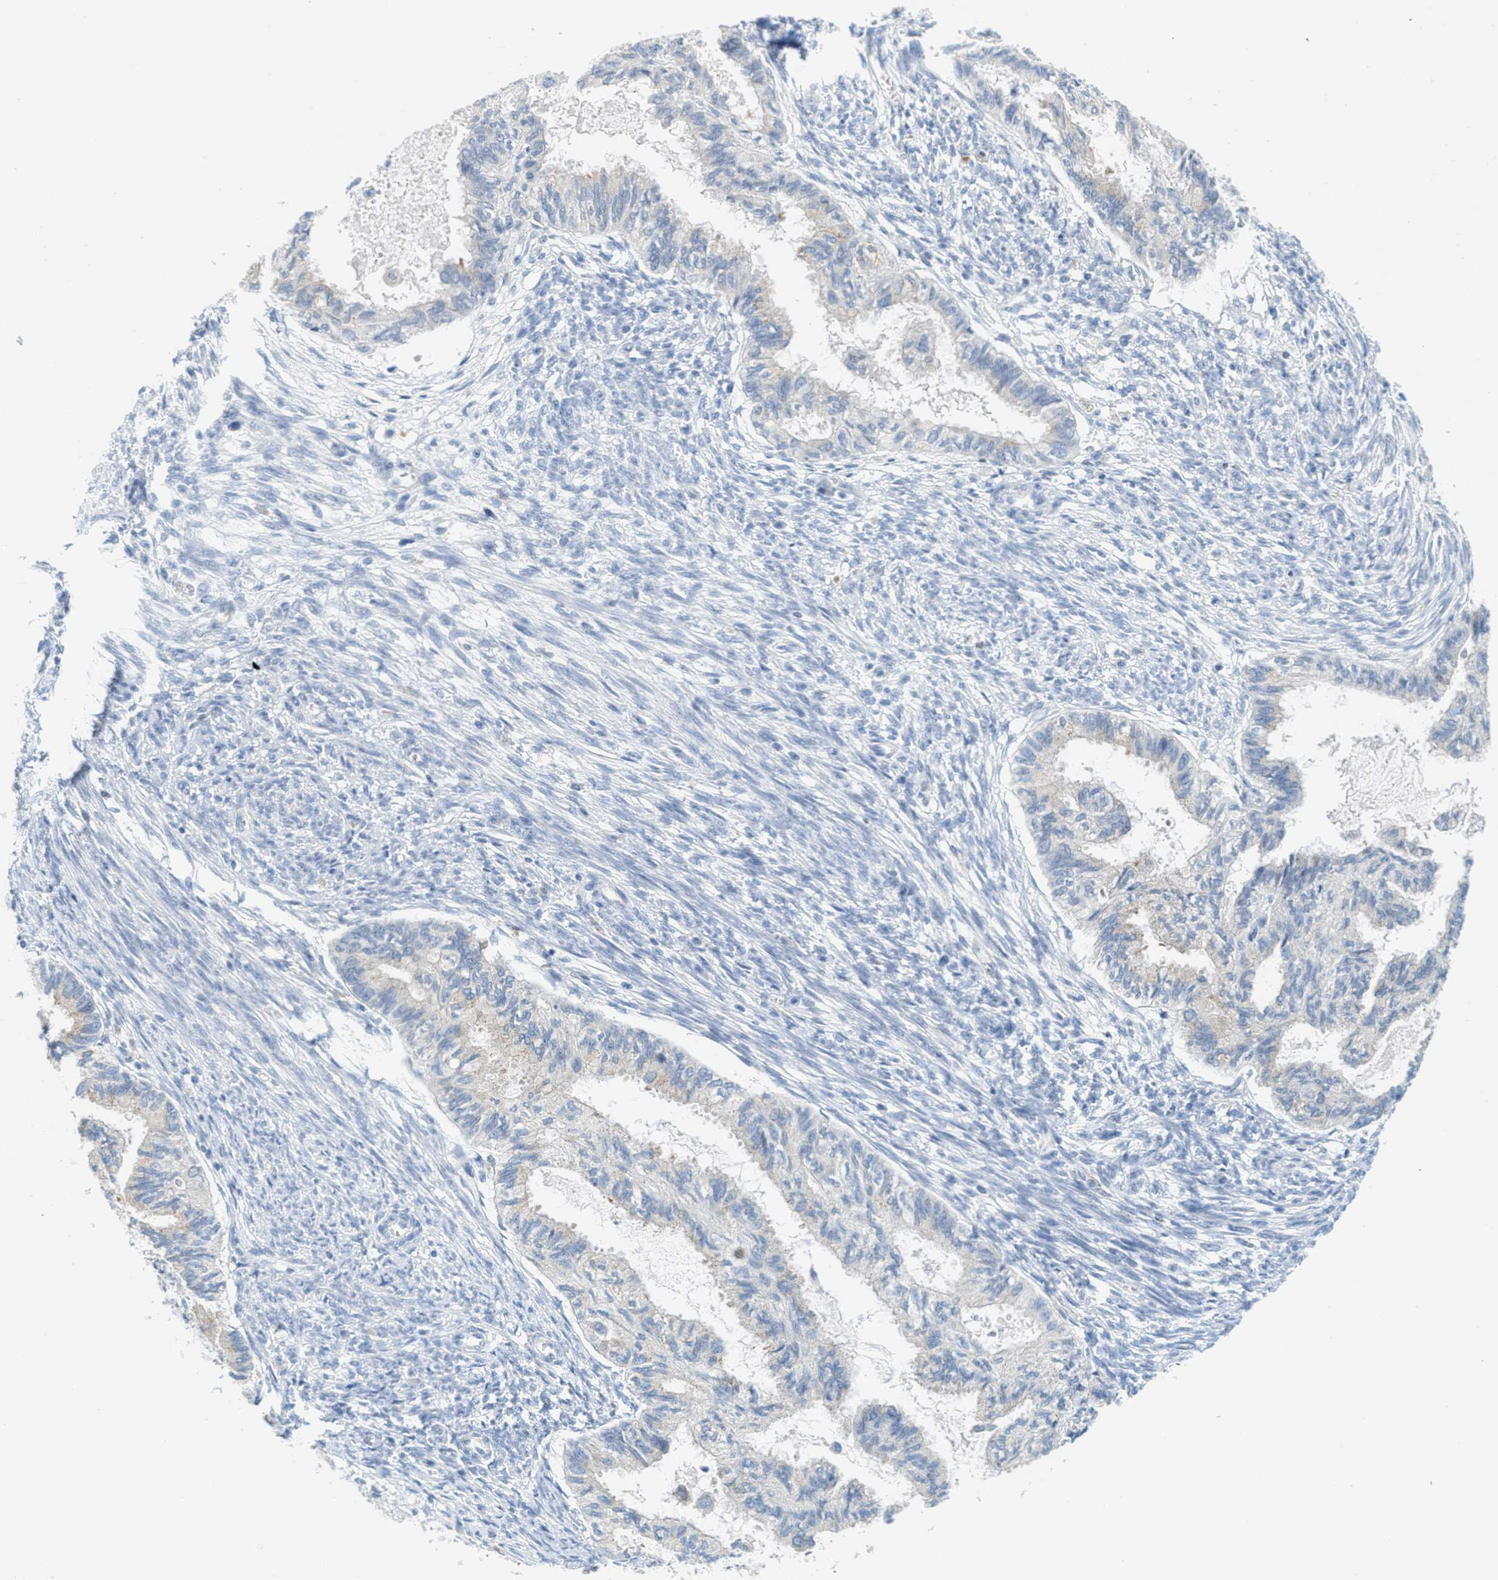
{"staining": {"intensity": "negative", "quantity": "none", "location": "none"}, "tissue": "cervical cancer", "cell_type": "Tumor cells", "image_type": "cancer", "snomed": [{"axis": "morphology", "description": "Normal tissue, NOS"}, {"axis": "morphology", "description": "Adenocarcinoma, NOS"}, {"axis": "topography", "description": "Cervix"}, {"axis": "topography", "description": "Endometrium"}], "caption": "Immunohistochemistry (IHC) micrograph of neoplastic tissue: human adenocarcinoma (cervical) stained with DAB displays no significant protein expression in tumor cells.", "gene": "TEX264", "patient": {"sex": "female", "age": 86}}